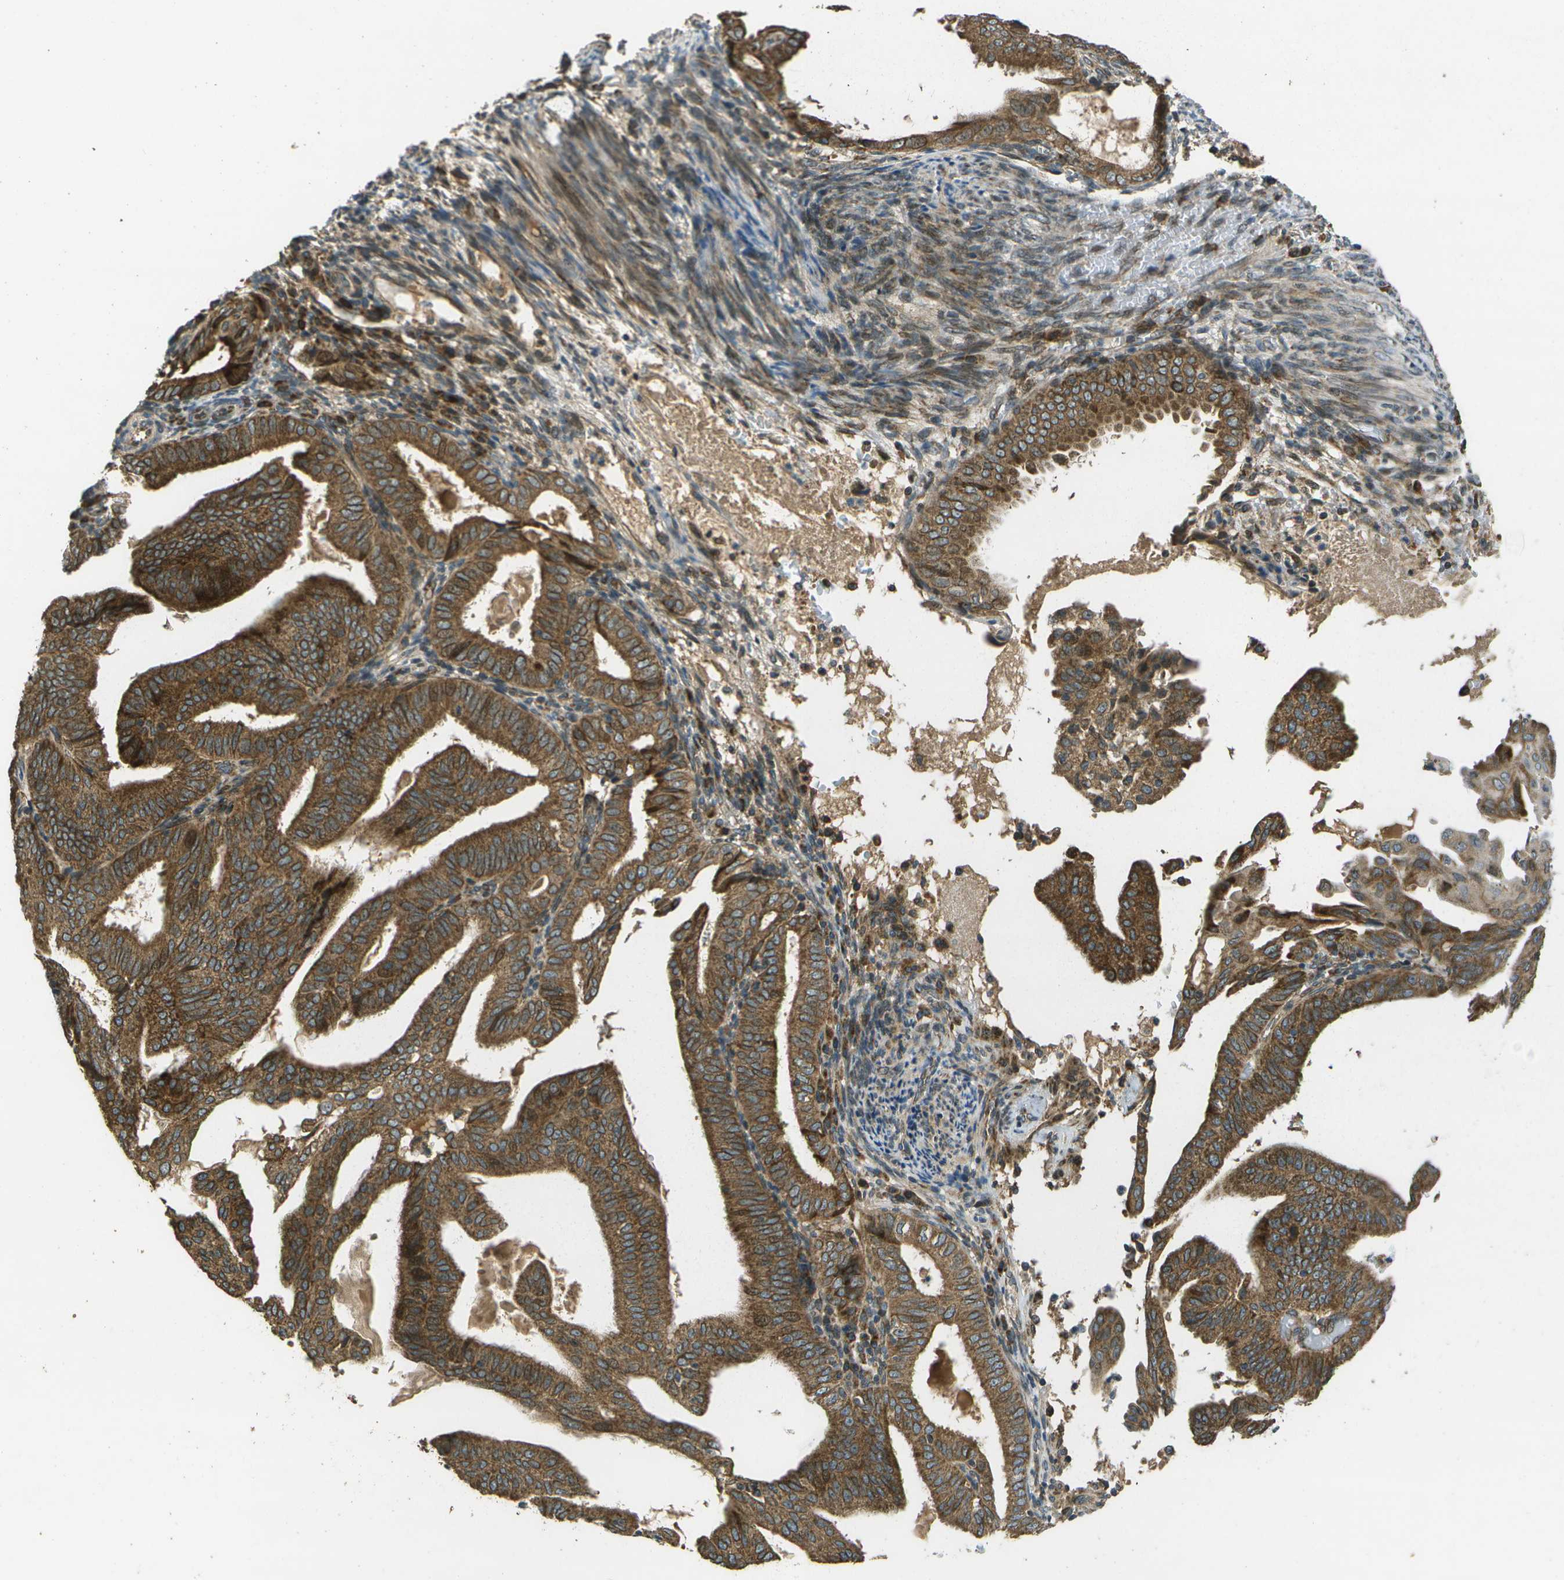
{"staining": {"intensity": "strong", "quantity": ">75%", "location": "cytoplasmic/membranous"}, "tissue": "endometrial cancer", "cell_type": "Tumor cells", "image_type": "cancer", "snomed": [{"axis": "morphology", "description": "Adenocarcinoma, NOS"}, {"axis": "topography", "description": "Endometrium"}], "caption": "This is an image of immunohistochemistry staining of endometrial adenocarcinoma, which shows strong positivity in the cytoplasmic/membranous of tumor cells.", "gene": "HFE", "patient": {"sex": "female", "age": 58}}